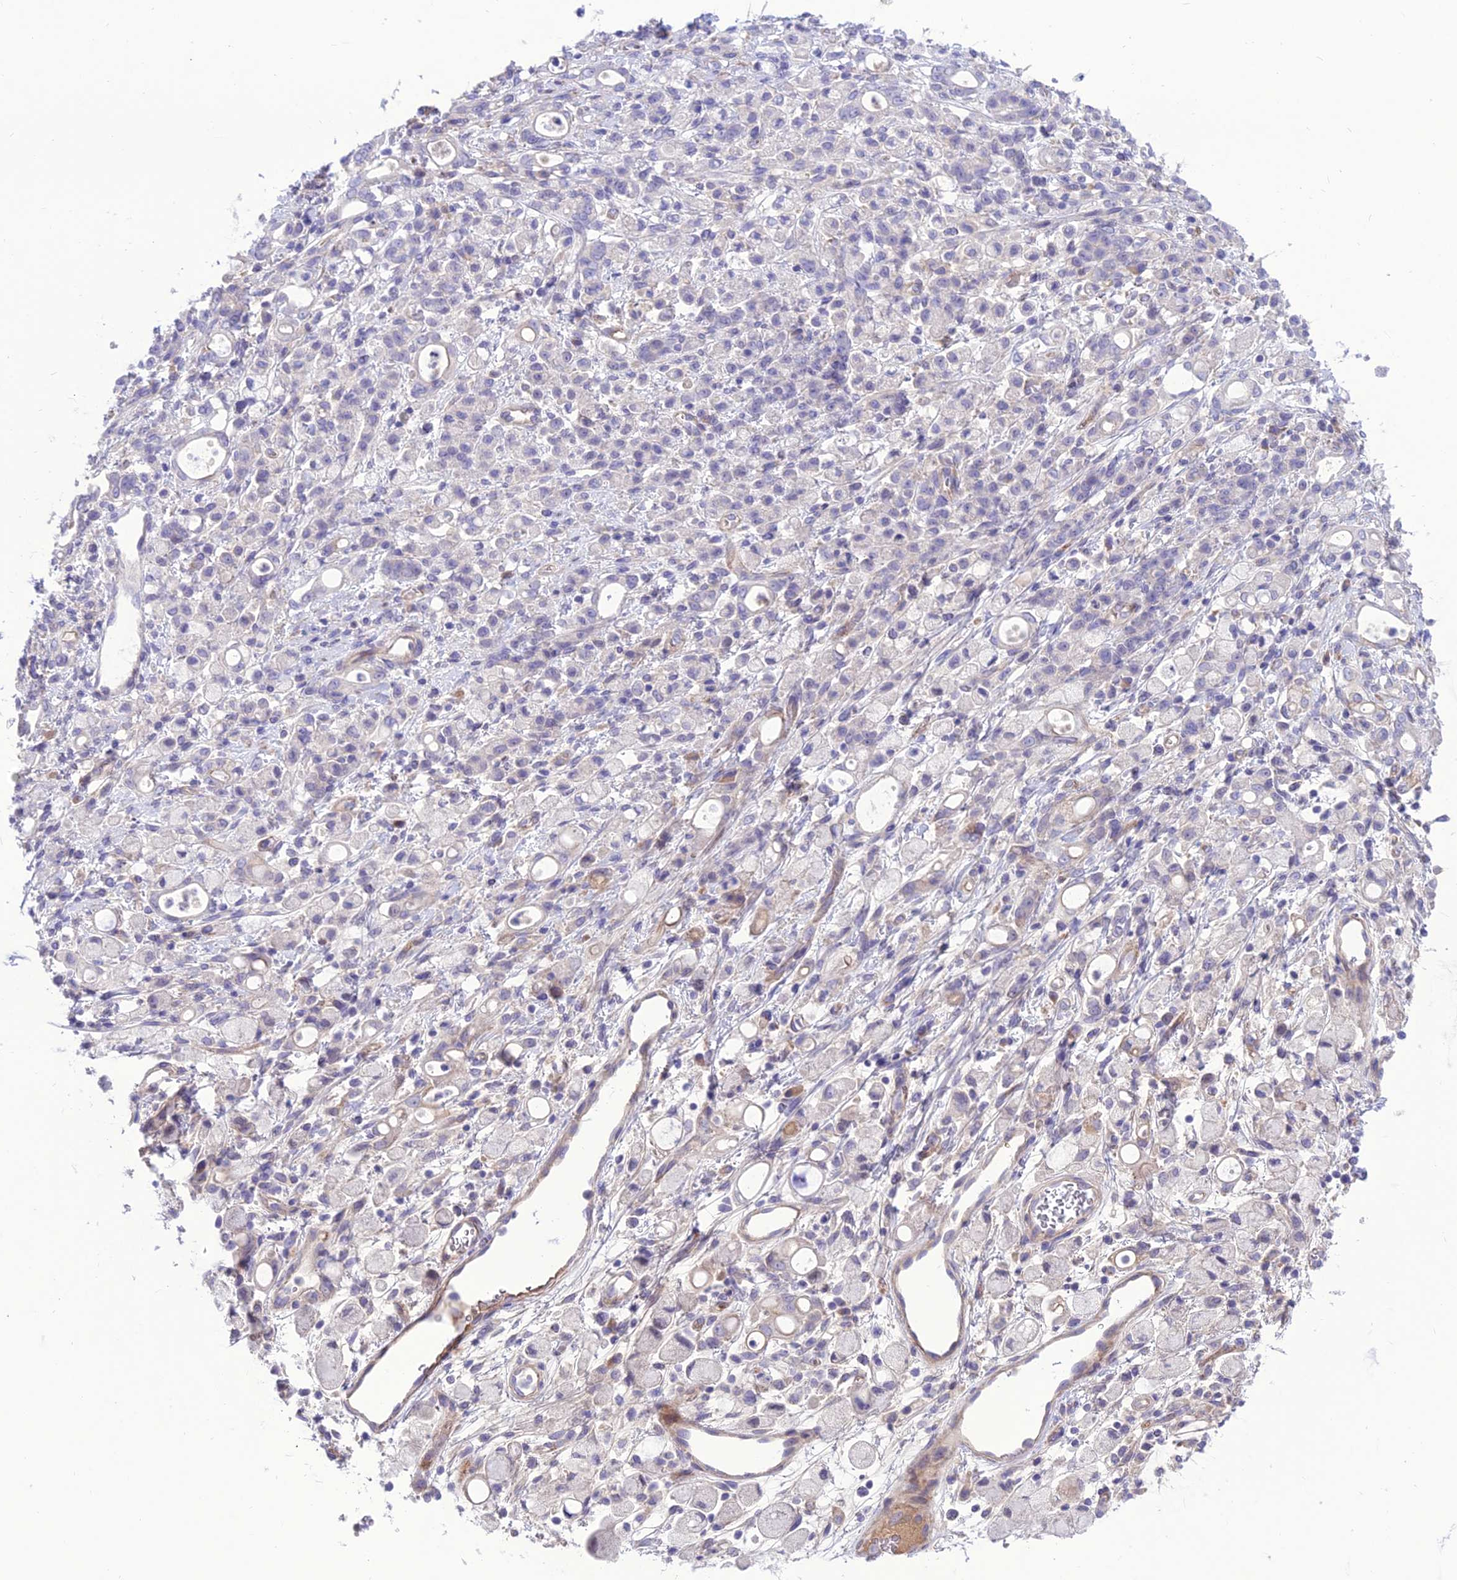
{"staining": {"intensity": "negative", "quantity": "none", "location": "none"}, "tissue": "stomach cancer", "cell_type": "Tumor cells", "image_type": "cancer", "snomed": [{"axis": "morphology", "description": "Adenocarcinoma, NOS"}, {"axis": "topography", "description": "Stomach"}], "caption": "An immunohistochemistry (IHC) micrograph of stomach cancer is shown. There is no staining in tumor cells of stomach cancer.", "gene": "TEKT3", "patient": {"sex": "female", "age": 60}}